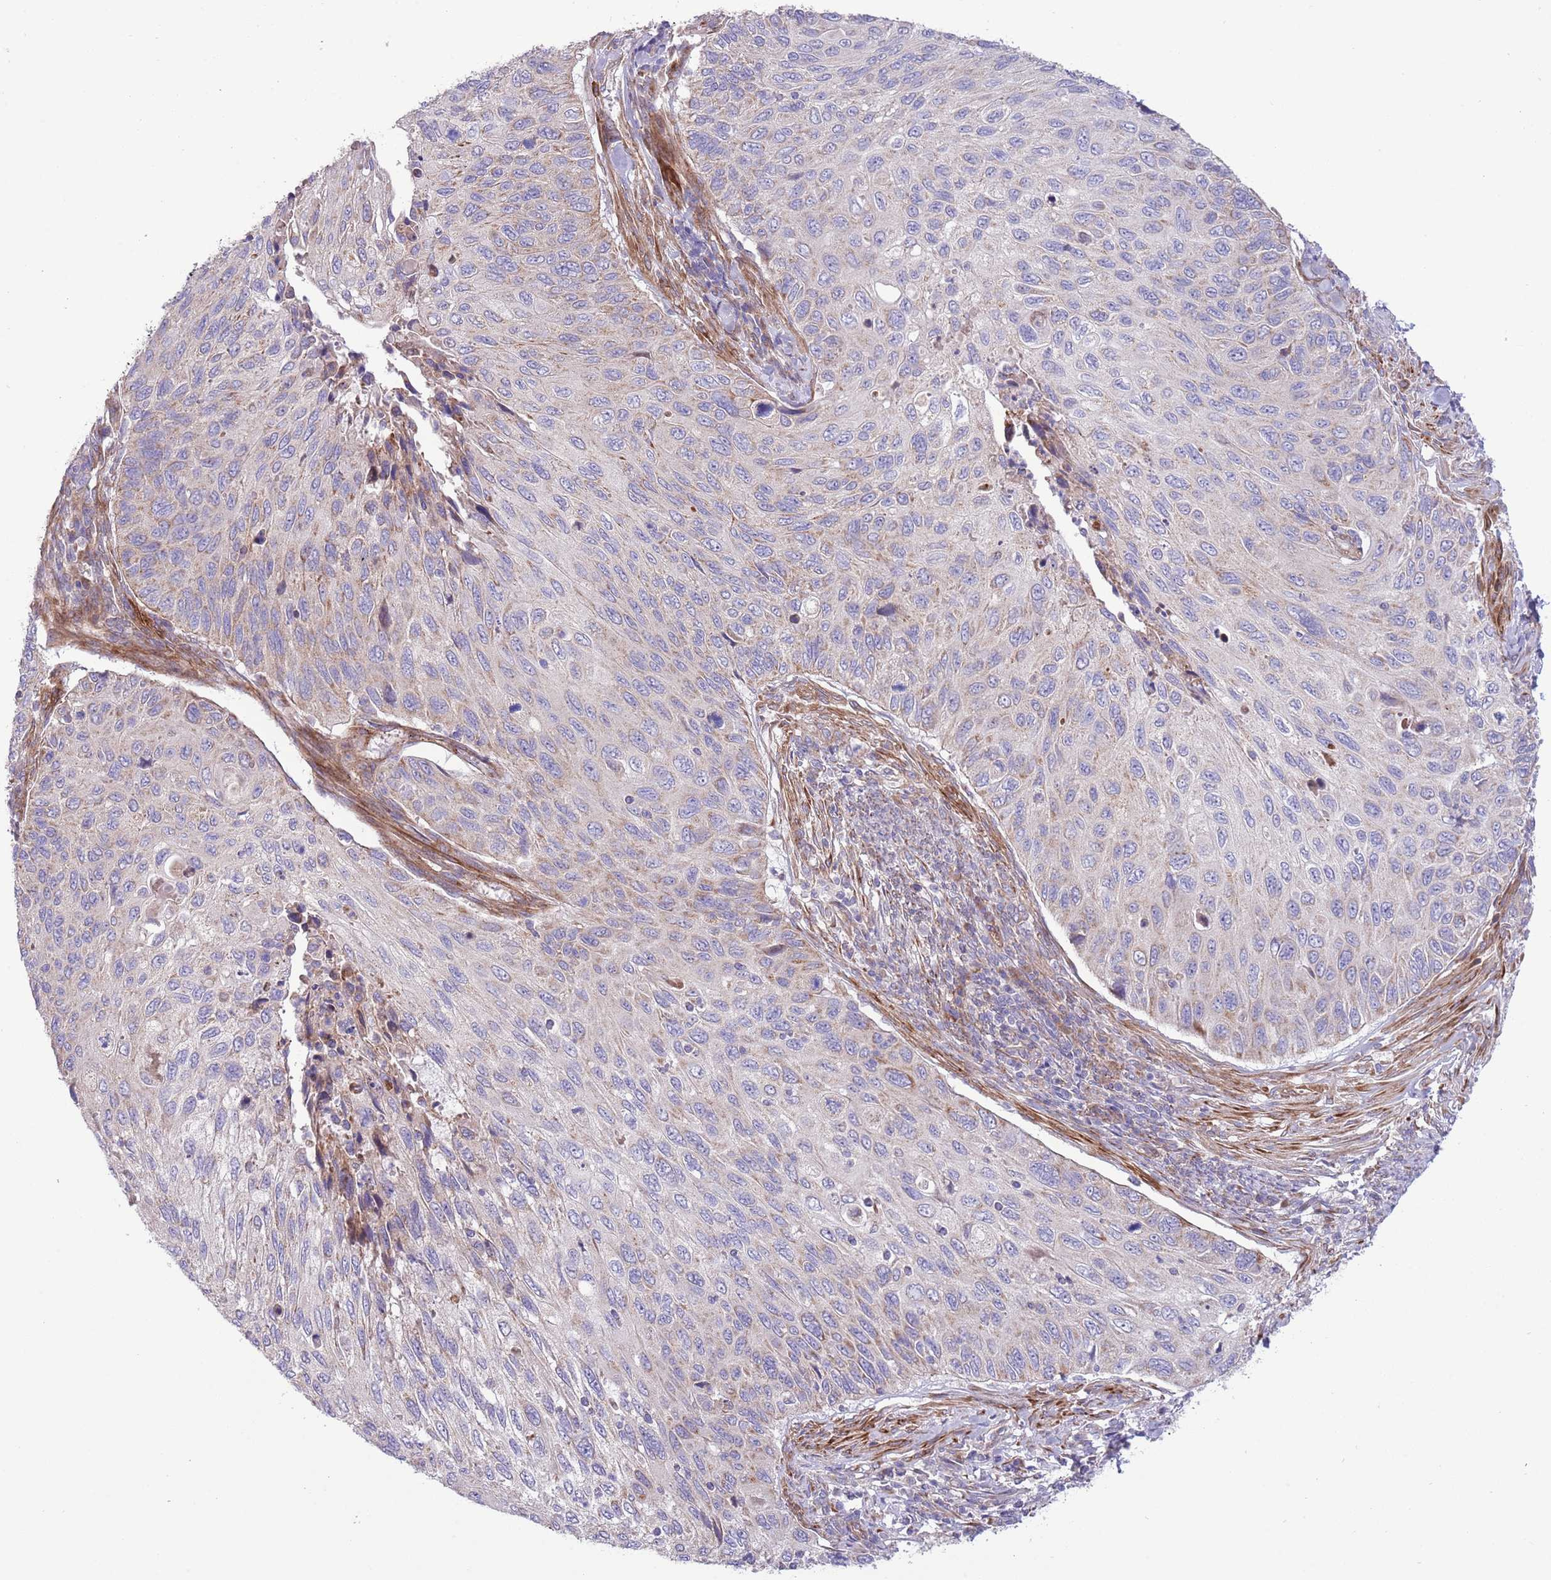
{"staining": {"intensity": "weak", "quantity": "<25%", "location": "cytoplasmic/membranous"}, "tissue": "cervical cancer", "cell_type": "Tumor cells", "image_type": "cancer", "snomed": [{"axis": "morphology", "description": "Squamous cell carcinoma, NOS"}, {"axis": "topography", "description": "Cervix"}], "caption": "Photomicrograph shows no significant protein expression in tumor cells of squamous cell carcinoma (cervical).", "gene": "TOMM5", "patient": {"sex": "female", "age": 70}}